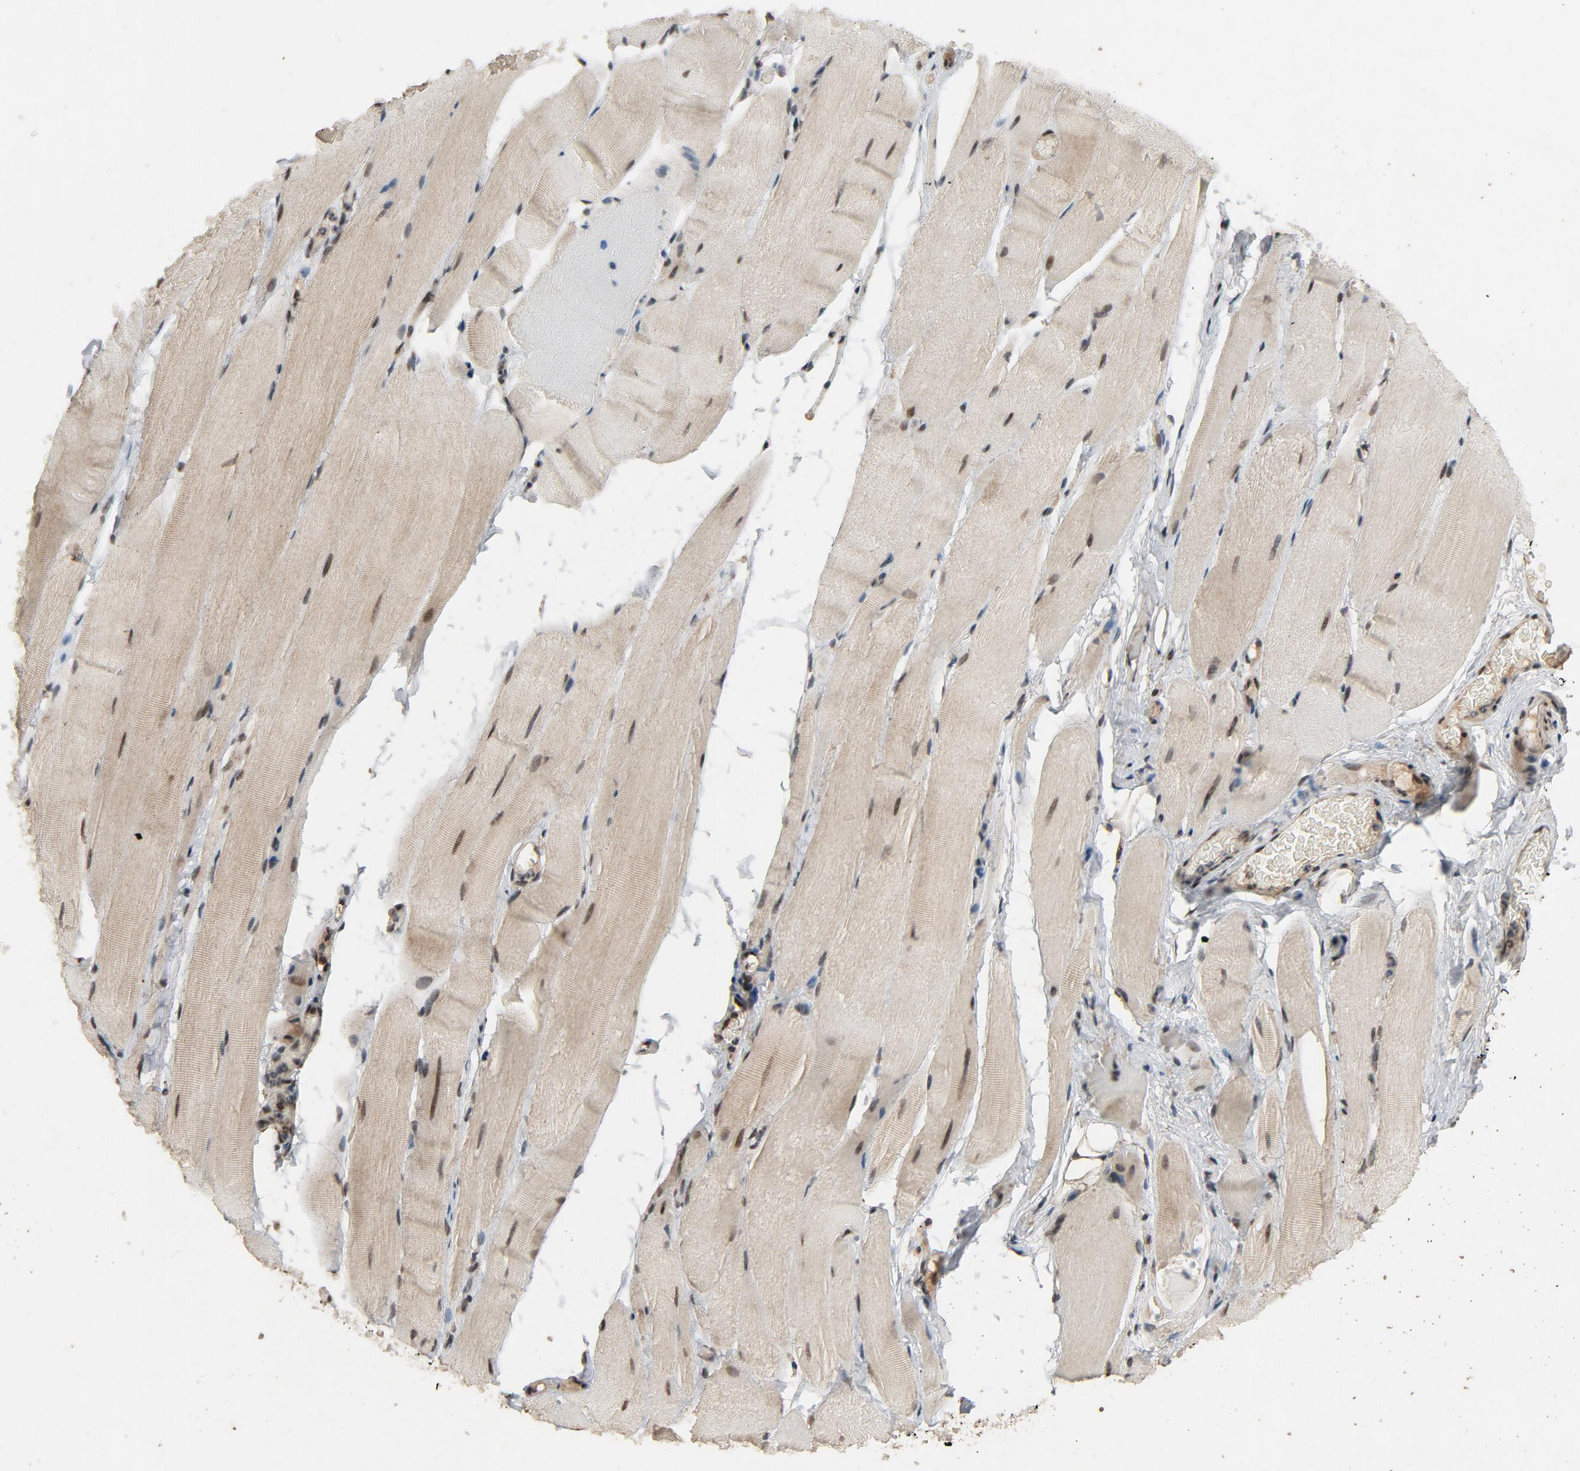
{"staining": {"intensity": "moderate", "quantity": ">75%", "location": "cytoplasmic/membranous,nuclear"}, "tissue": "skeletal muscle", "cell_type": "Myocytes", "image_type": "normal", "snomed": [{"axis": "morphology", "description": "Normal tissue, NOS"}, {"axis": "topography", "description": "Skeletal muscle"}, {"axis": "topography", "description": "Parathyroid gland"}], "caption": "The photomicrograph shows immunohistochemical staining of unremarkable skeletal muscle. There is moderate cytoplasmic/membranous,nuclear expression is identified in approximately >75% of myocytes.", "gene": "SMARCD1", "patient": {"sex": "female", "age": 37}}